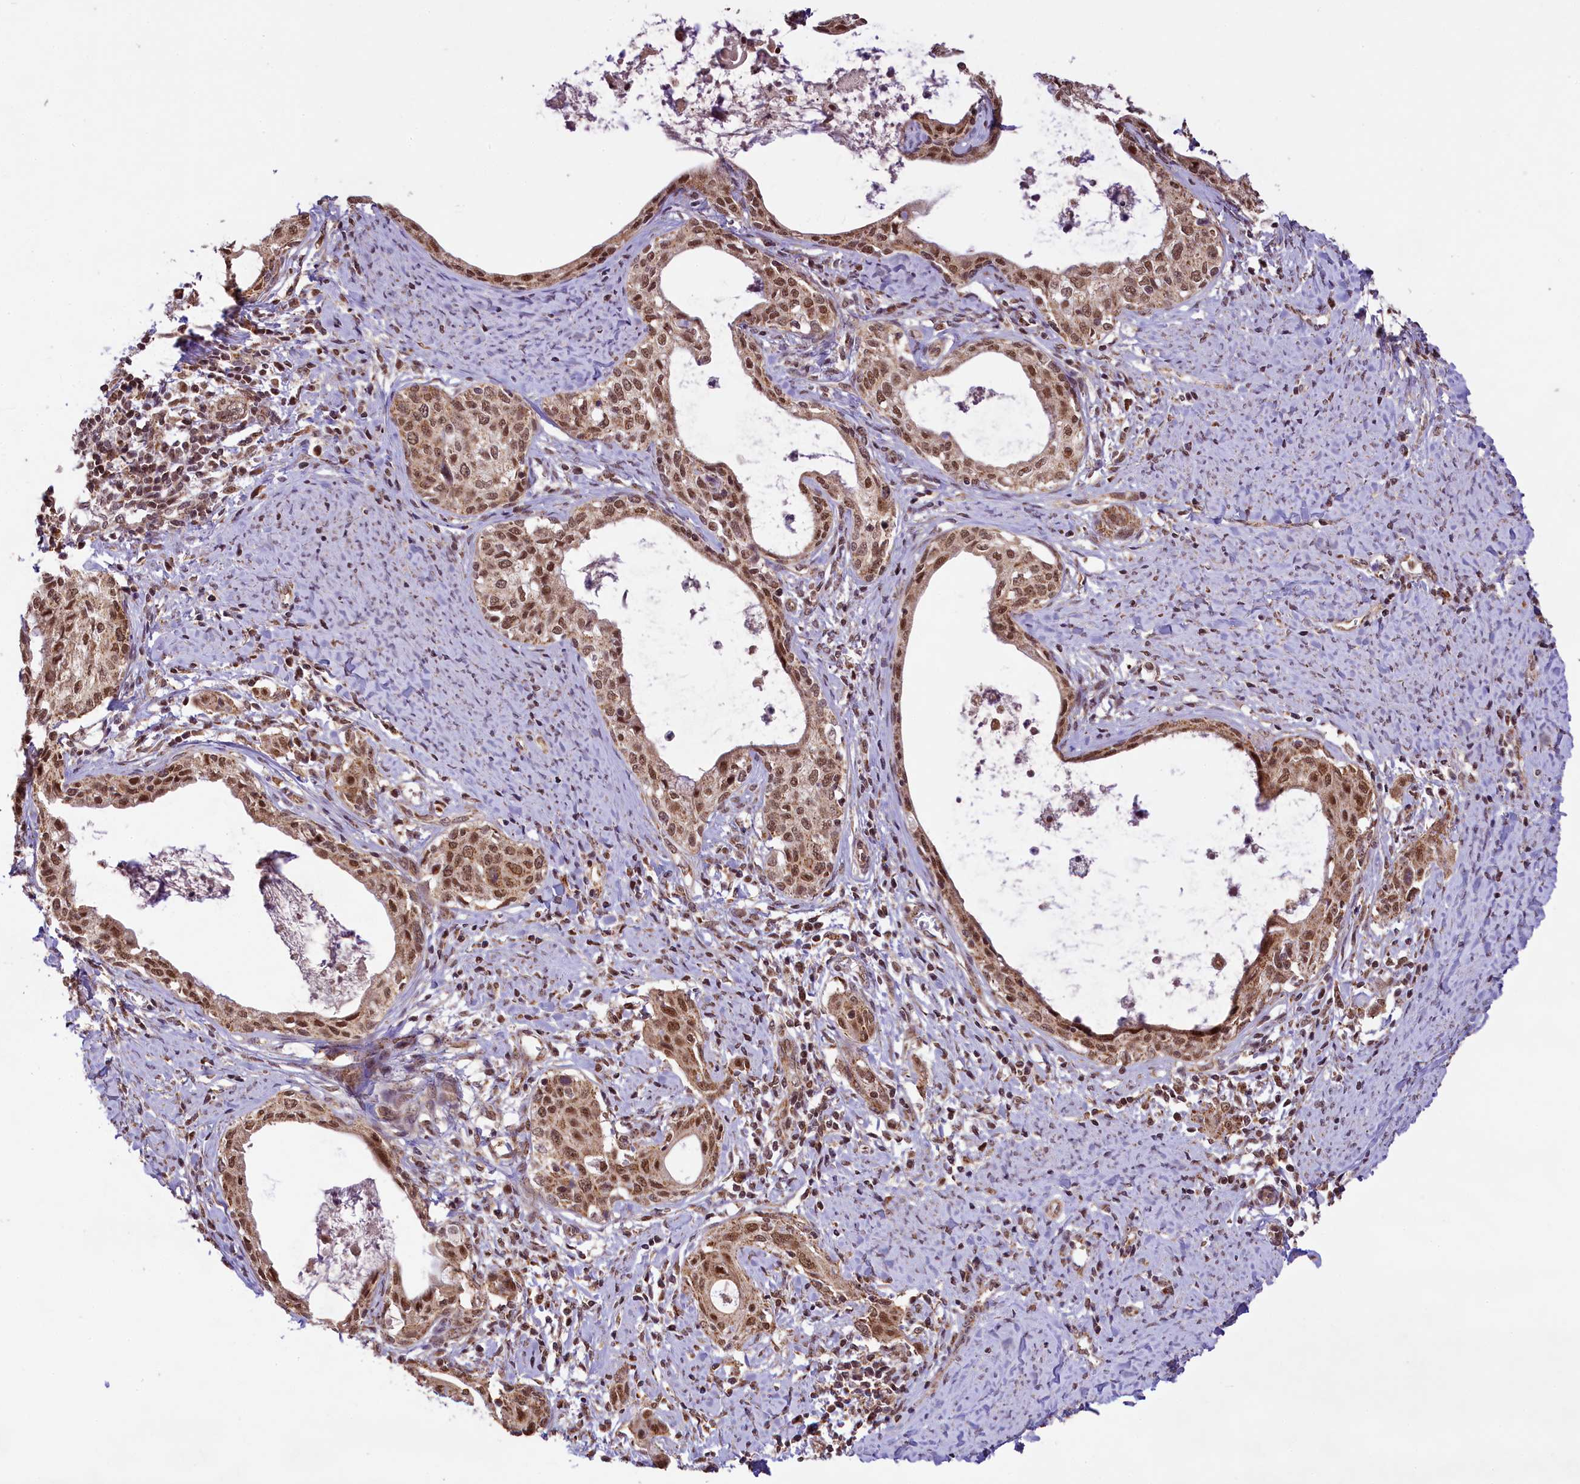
{"staining": {"intensity": "moderate", "quantity": ">75%", "location": "cytoplasmic/membranous,nuclear"}, "tissue": "cervical cancer", "cell_type": "Tumor cells", "image_type": "cancer", "snomed": [{"axis": "morphology", "description": "Squamous cell carcinoma, NOS"}, {"axis": "morphology", "description": "Adenocarcinoma, NOS"}, {"axis": "topography", "description": "Cervix"}], "caption": "Protein expression analysis of cervical cancer shows moderate cytoplasmic/membranous and nuclear staining in about >75% of tumor cells. (DAB IHC, brown staining for protein, blue staining for nuclei).", "gene": "PAF1", "patient": {"sex": "female", "age": 52}}